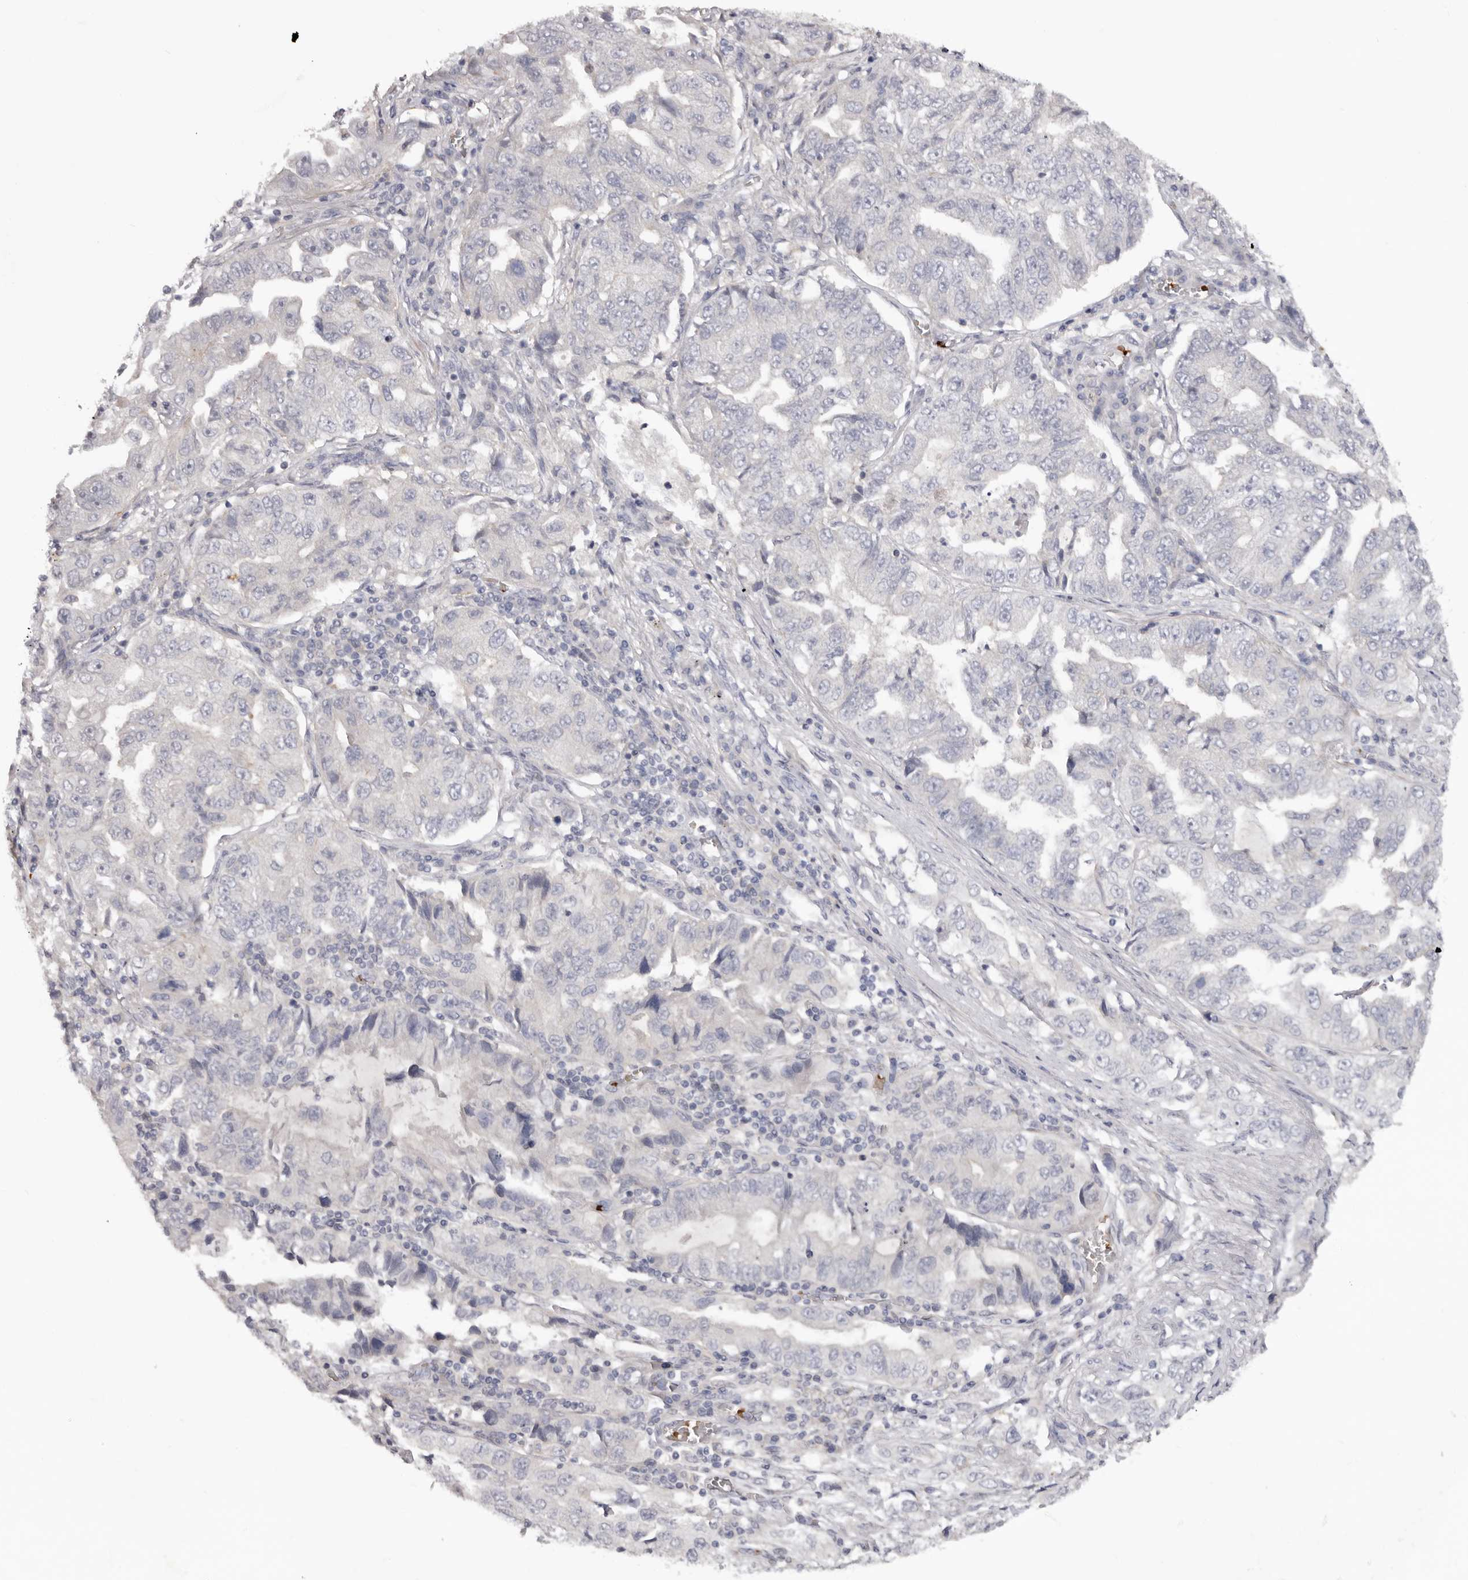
{"staining": {"intensity": "negative", "quantity": "none", "location": "none"}, "tissue": "lung cancer", "cell_type": "Tumor cells", "image_type": "cancer", "snomed": [{"axis": "morphology", "description": "Adenocarcinoma, NOS"}, {"axis": "topography", "description": "Lung"}], "caption": "An IHC histopathology image of lung adenocarcinoma is shown. There is no staining in tumor cells of lung adenocarcinoma. (DAB (3,3'-diaminobenzidine) IHC, high magnification).", "gene": "TNR", "patient": {"sex": "female", "age": 51}}